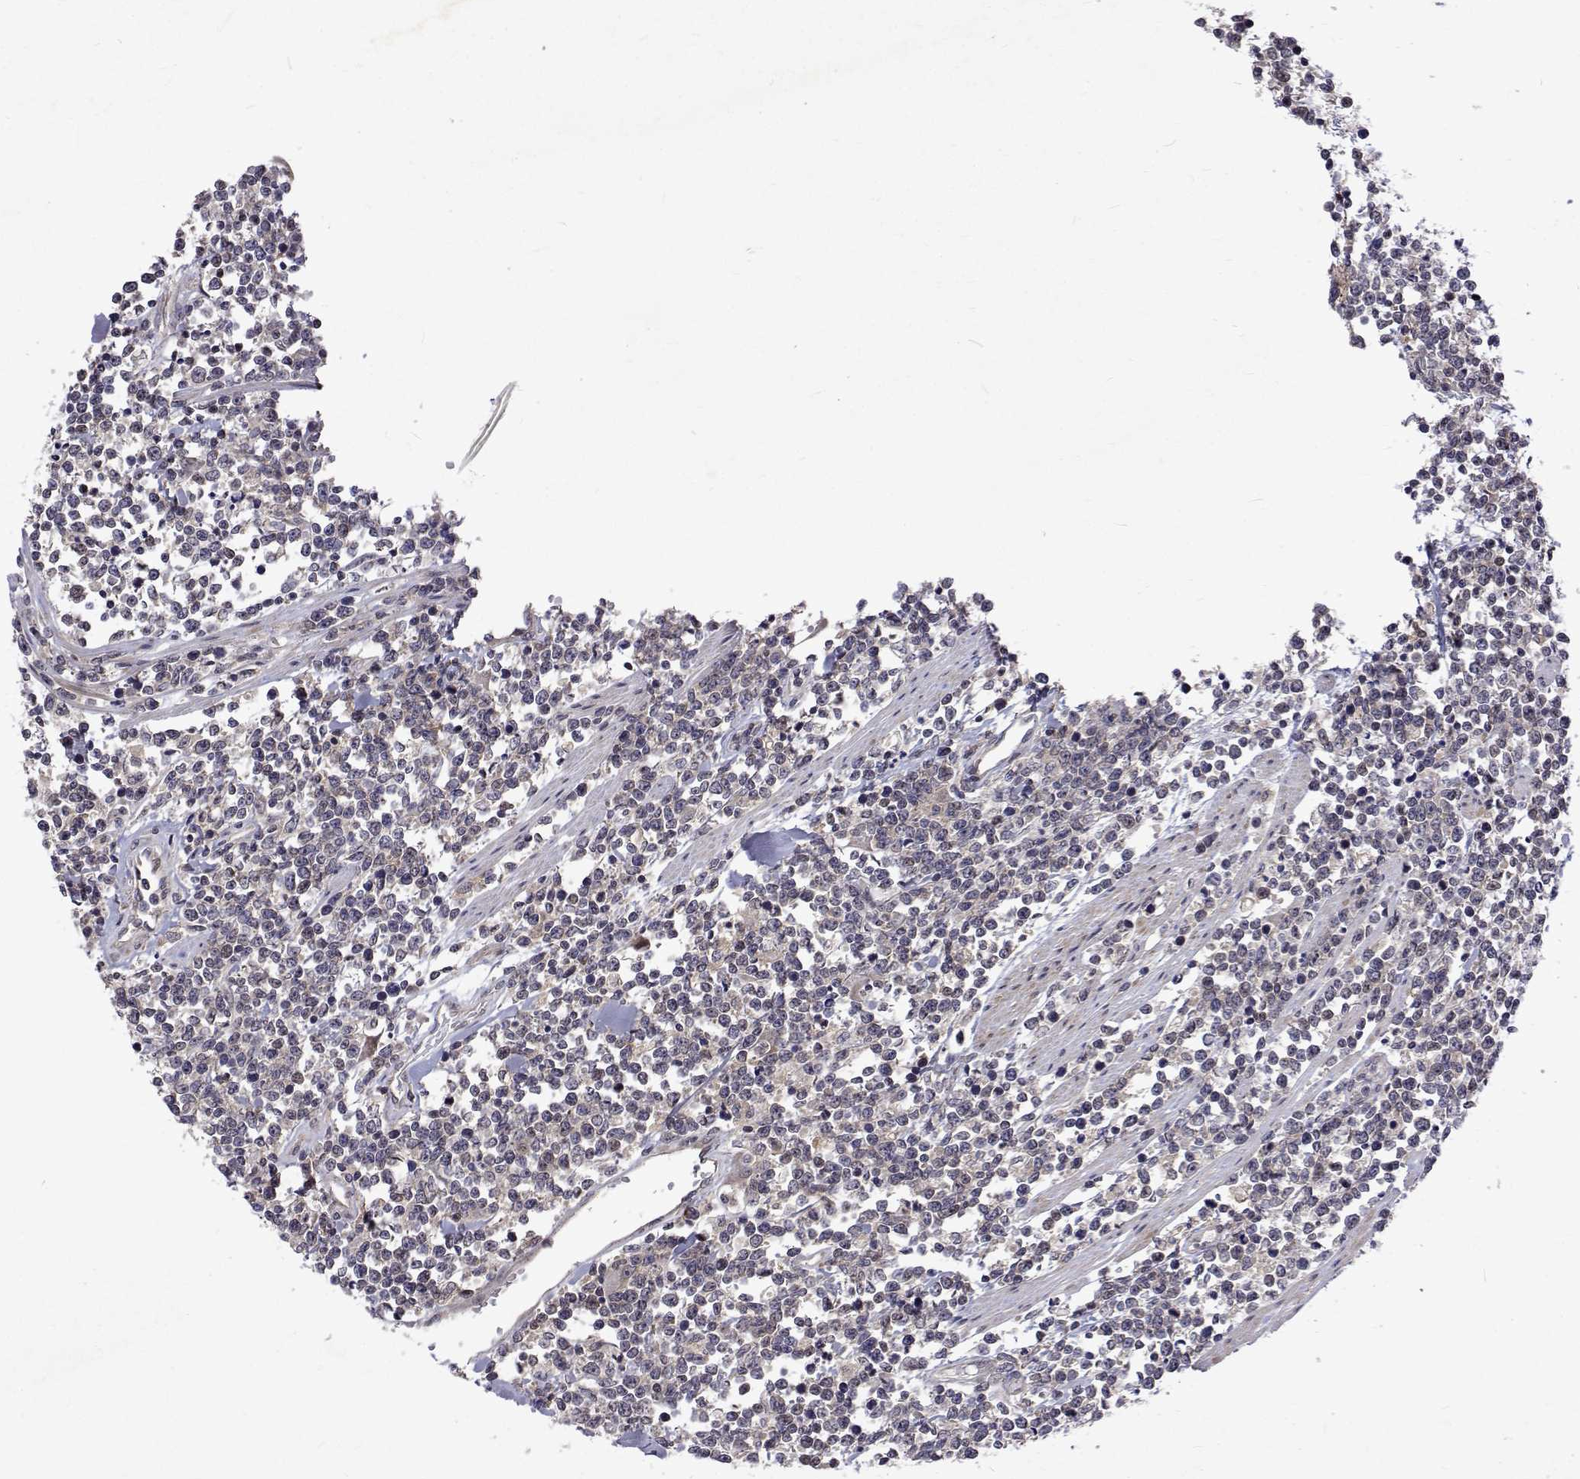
{"staining": {"intensity": "negative", "quantity": "none", "location": "none"}, "tissue": "lymphoma", "cell_type": "Tumor cells", "image_type": "cancer", "snomed": [{"axis": "morphology", "description": "Malignant lymphoma, non-Hodgkin's type, High grade"}, {"axis": "topography", "description": "Colon"}], "caption": "This is an immunohistochemistry micrograph of human lymphoma. There is no expression in tumor cells.", "gene": "ALKBH8", "patient": {"sex": "male", "age": 82}}